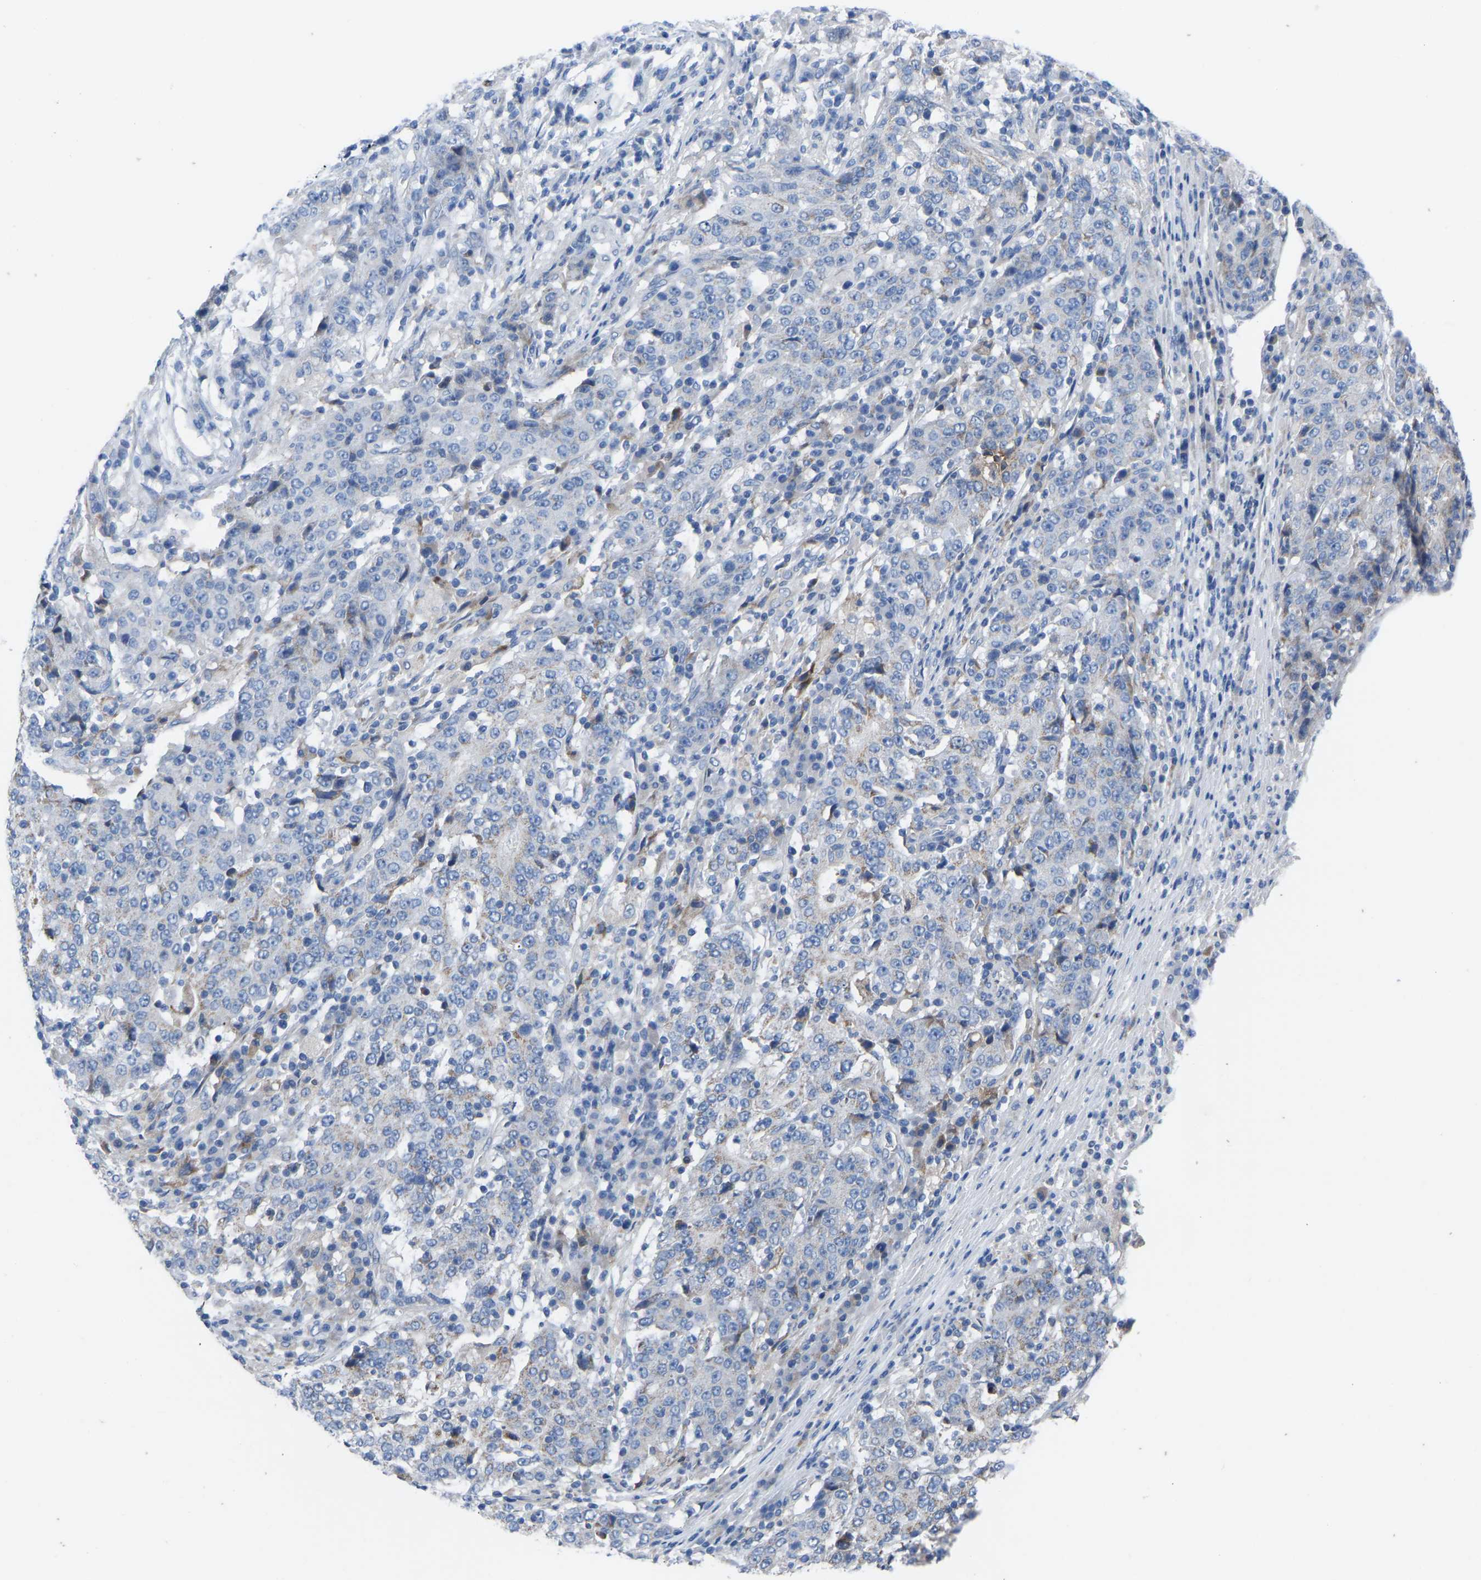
{"staining": {"intensity": "weak", "quantity": "<25%", "location": "cytoplasmic/membranous"}, "tissue": "stomach cancer", "cell_type": "Tumor cells", "image_type": "cancer", "snomed": [{"axis": "morphology", "description": "Adenocarcinoma, NOS"}, {"axis": "topography", "description": "Stomach"}], "caption": "The photomicrograph displays no staining of tumor cells in stomach cancer.", "gene": "OLIG2", "patient": {"sex": "male", "age": 59}}